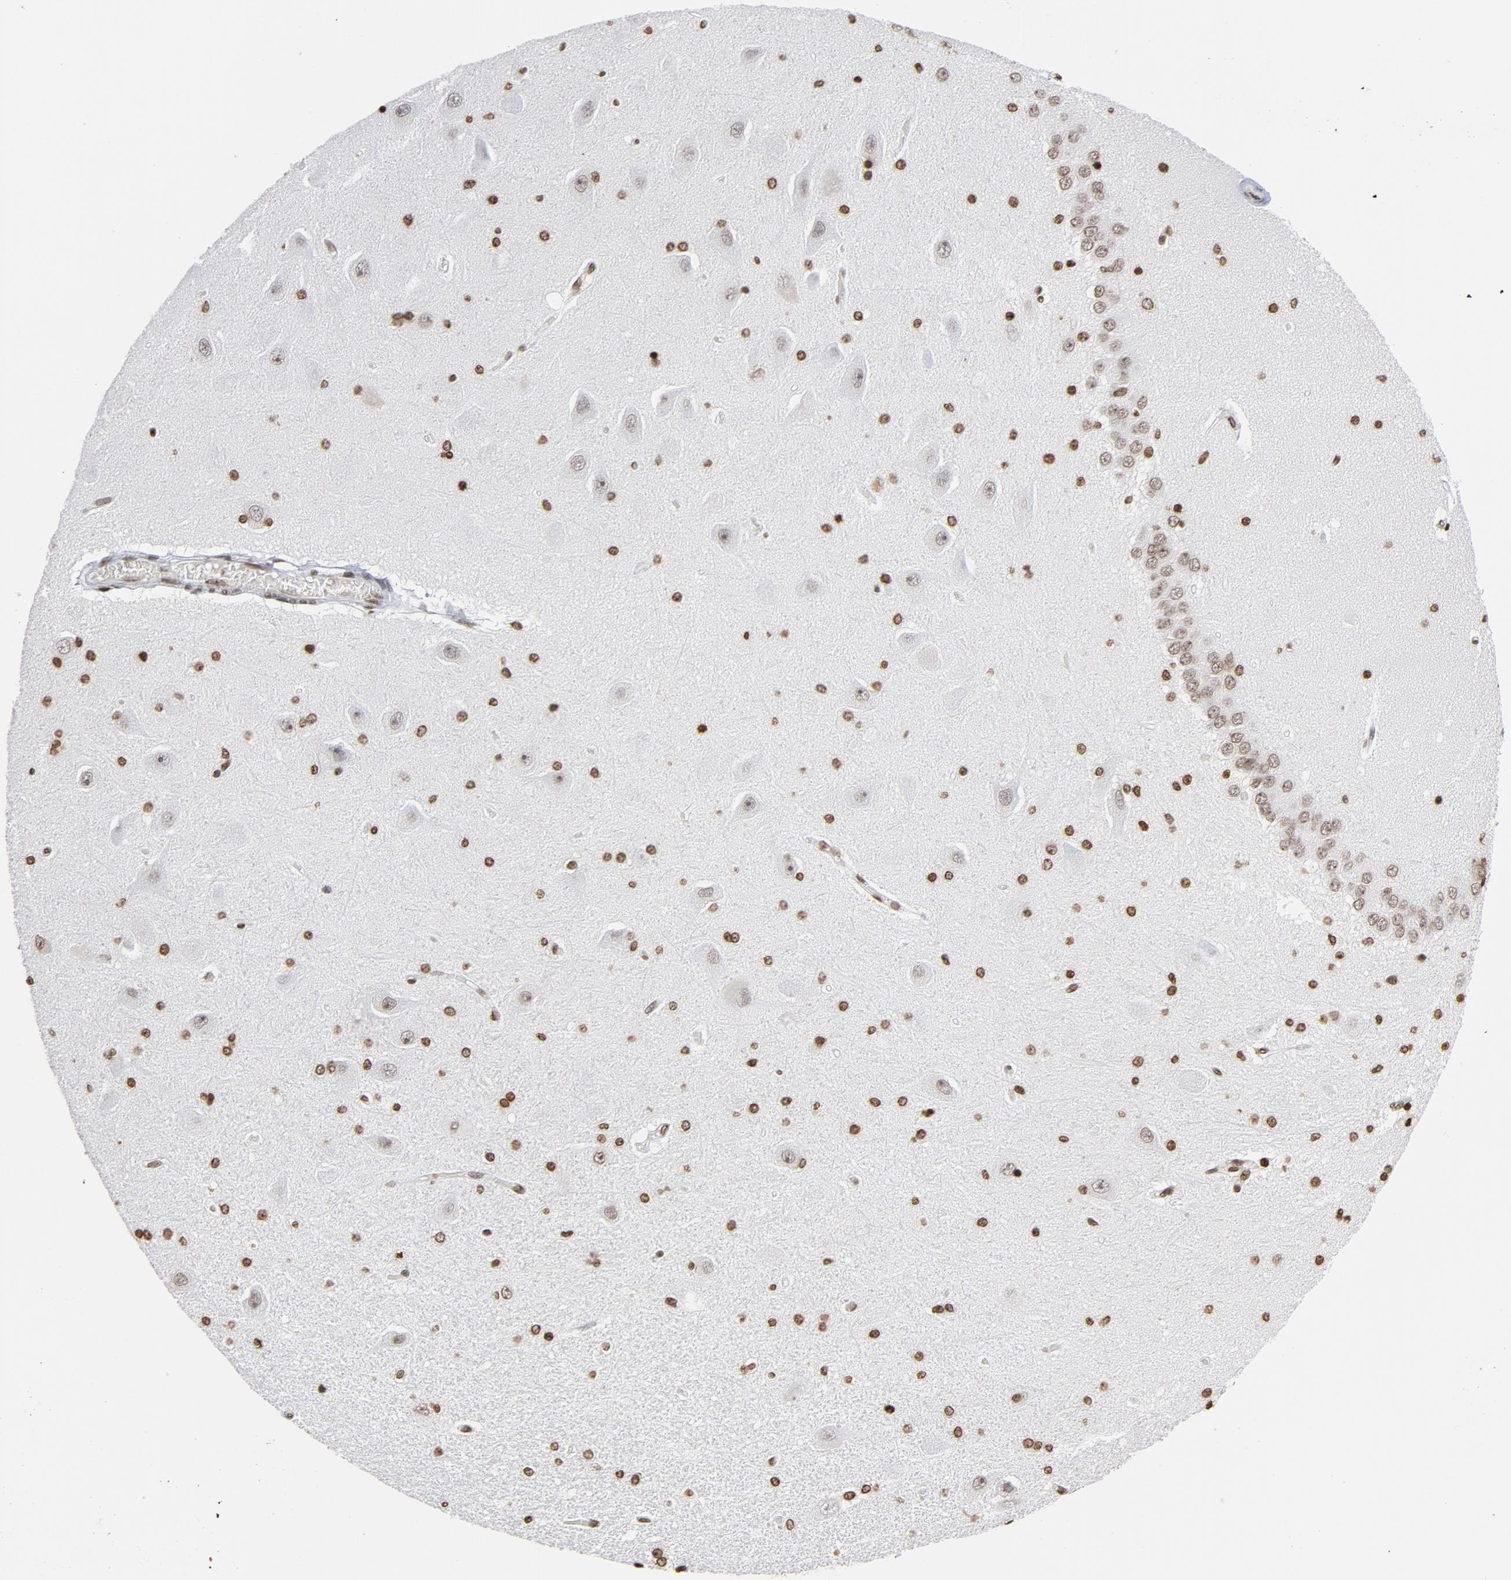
{"staining": {"intensity": "strong", "quantity": ">75%", "location": "nuclear"}, "tissue": "hippocampus", "cell_type": "Glial cells", "image_type": "normal", "snomed": [{"axis": "morphology", "description": "Normal tissue, NOS"}, {"axis": "topography", "description": "Hippocampus"}], "caption": "Benign hippocampus displays strong nuclear expression in about >75% of glial cells.", "gene": "H2AC12", "patient": {"sex": "female", "age": 54}}